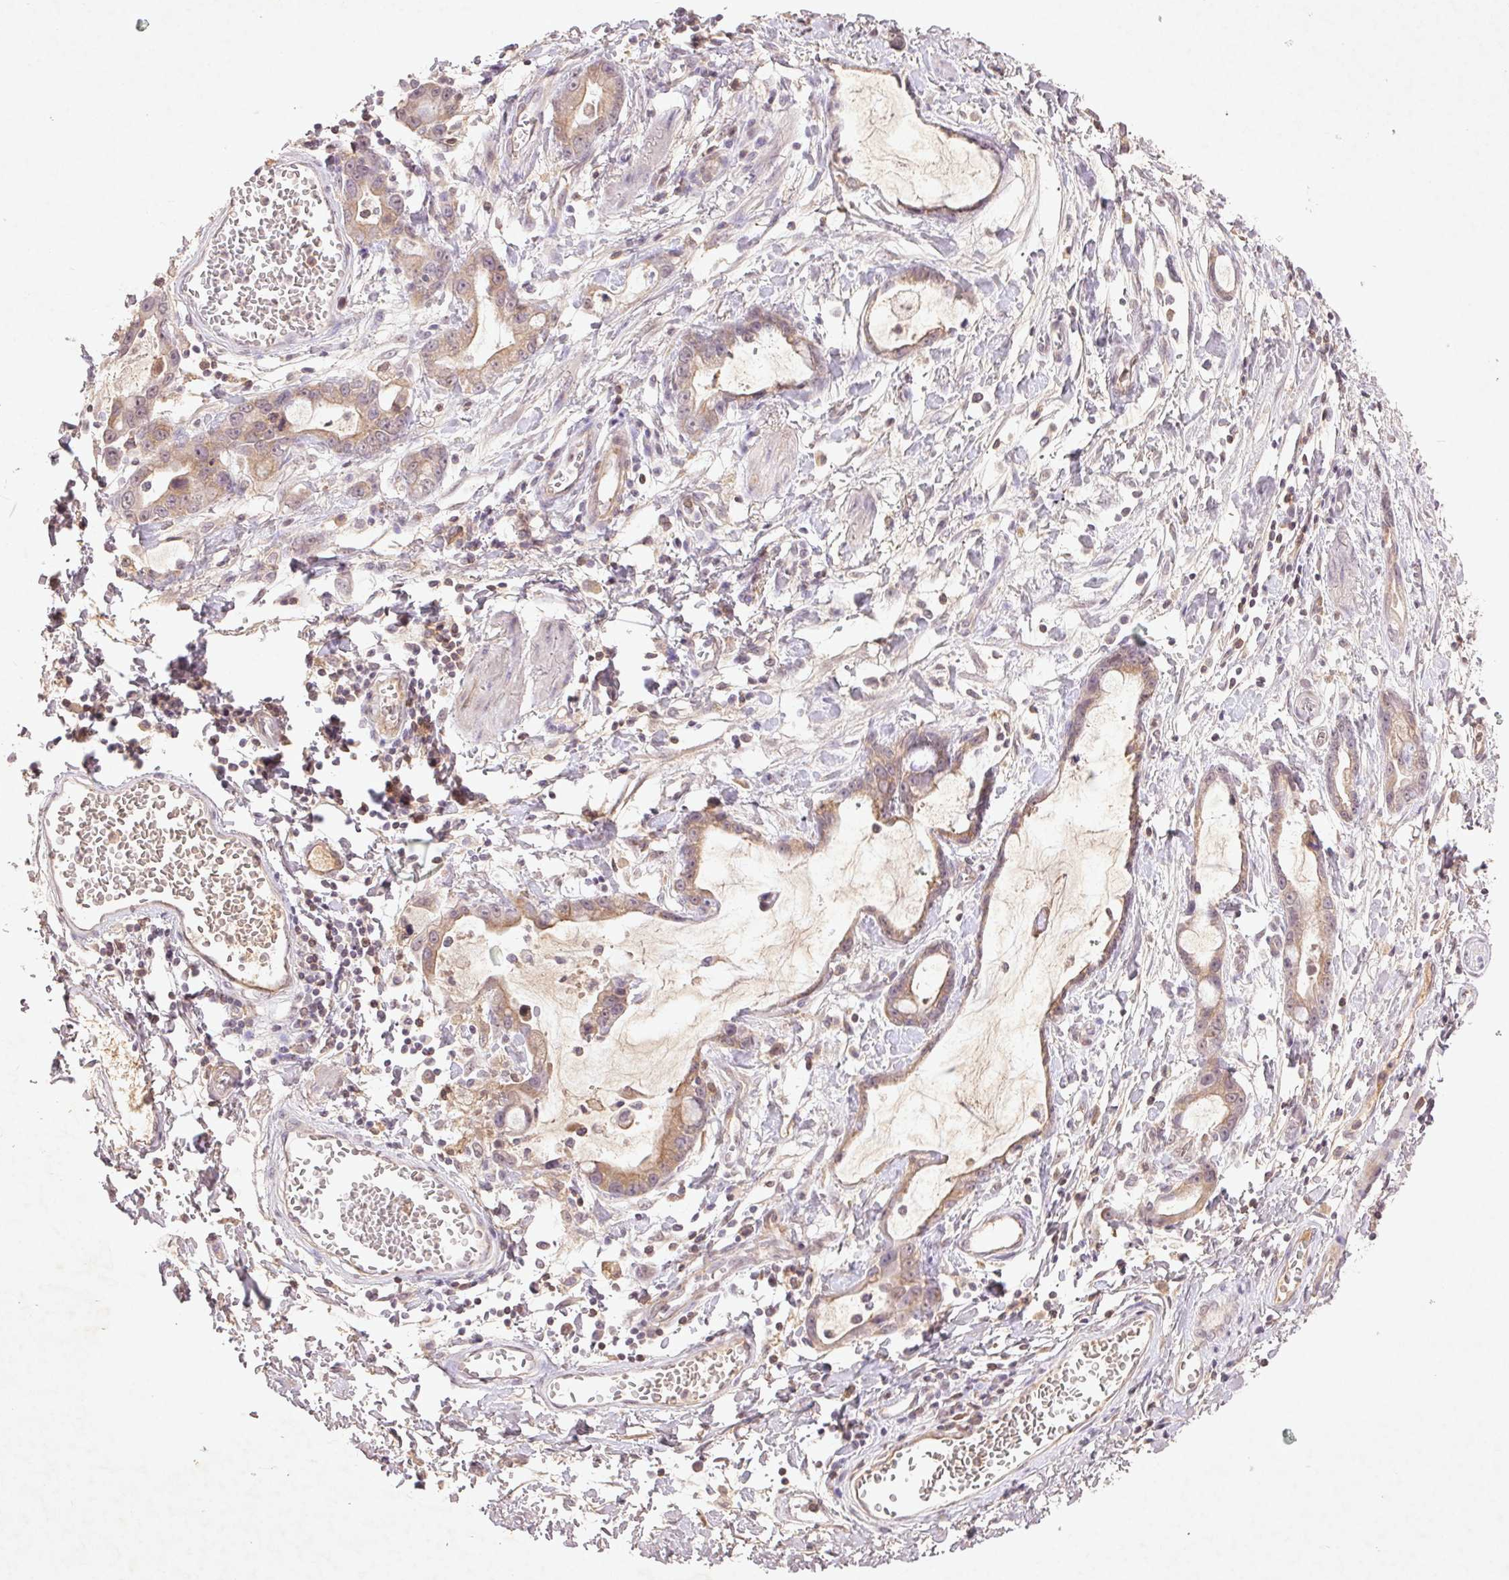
{"staining": {"intensity": "weak", "quantity": "25%-75%", "location": "cytoplasmic/membranous,nuclear"}, "tissue": "stomach cancer", "cell_type": "Tumor cells", "image_type": "cancer", "snomed": [{"axis": "morphology", "description": "Adenocarcinoma, NOS"}, {"axis": "topography", "description": "Stomach"}], "caption": "Stomach adenocarcinoma stained with immunohistochemistry shows weak cytoplasmic/membranous and nuclear expression in about 25%-75% of tumor cells.", "gene": "FAM168B", "patient": {"sex": "male", "age": 55}}